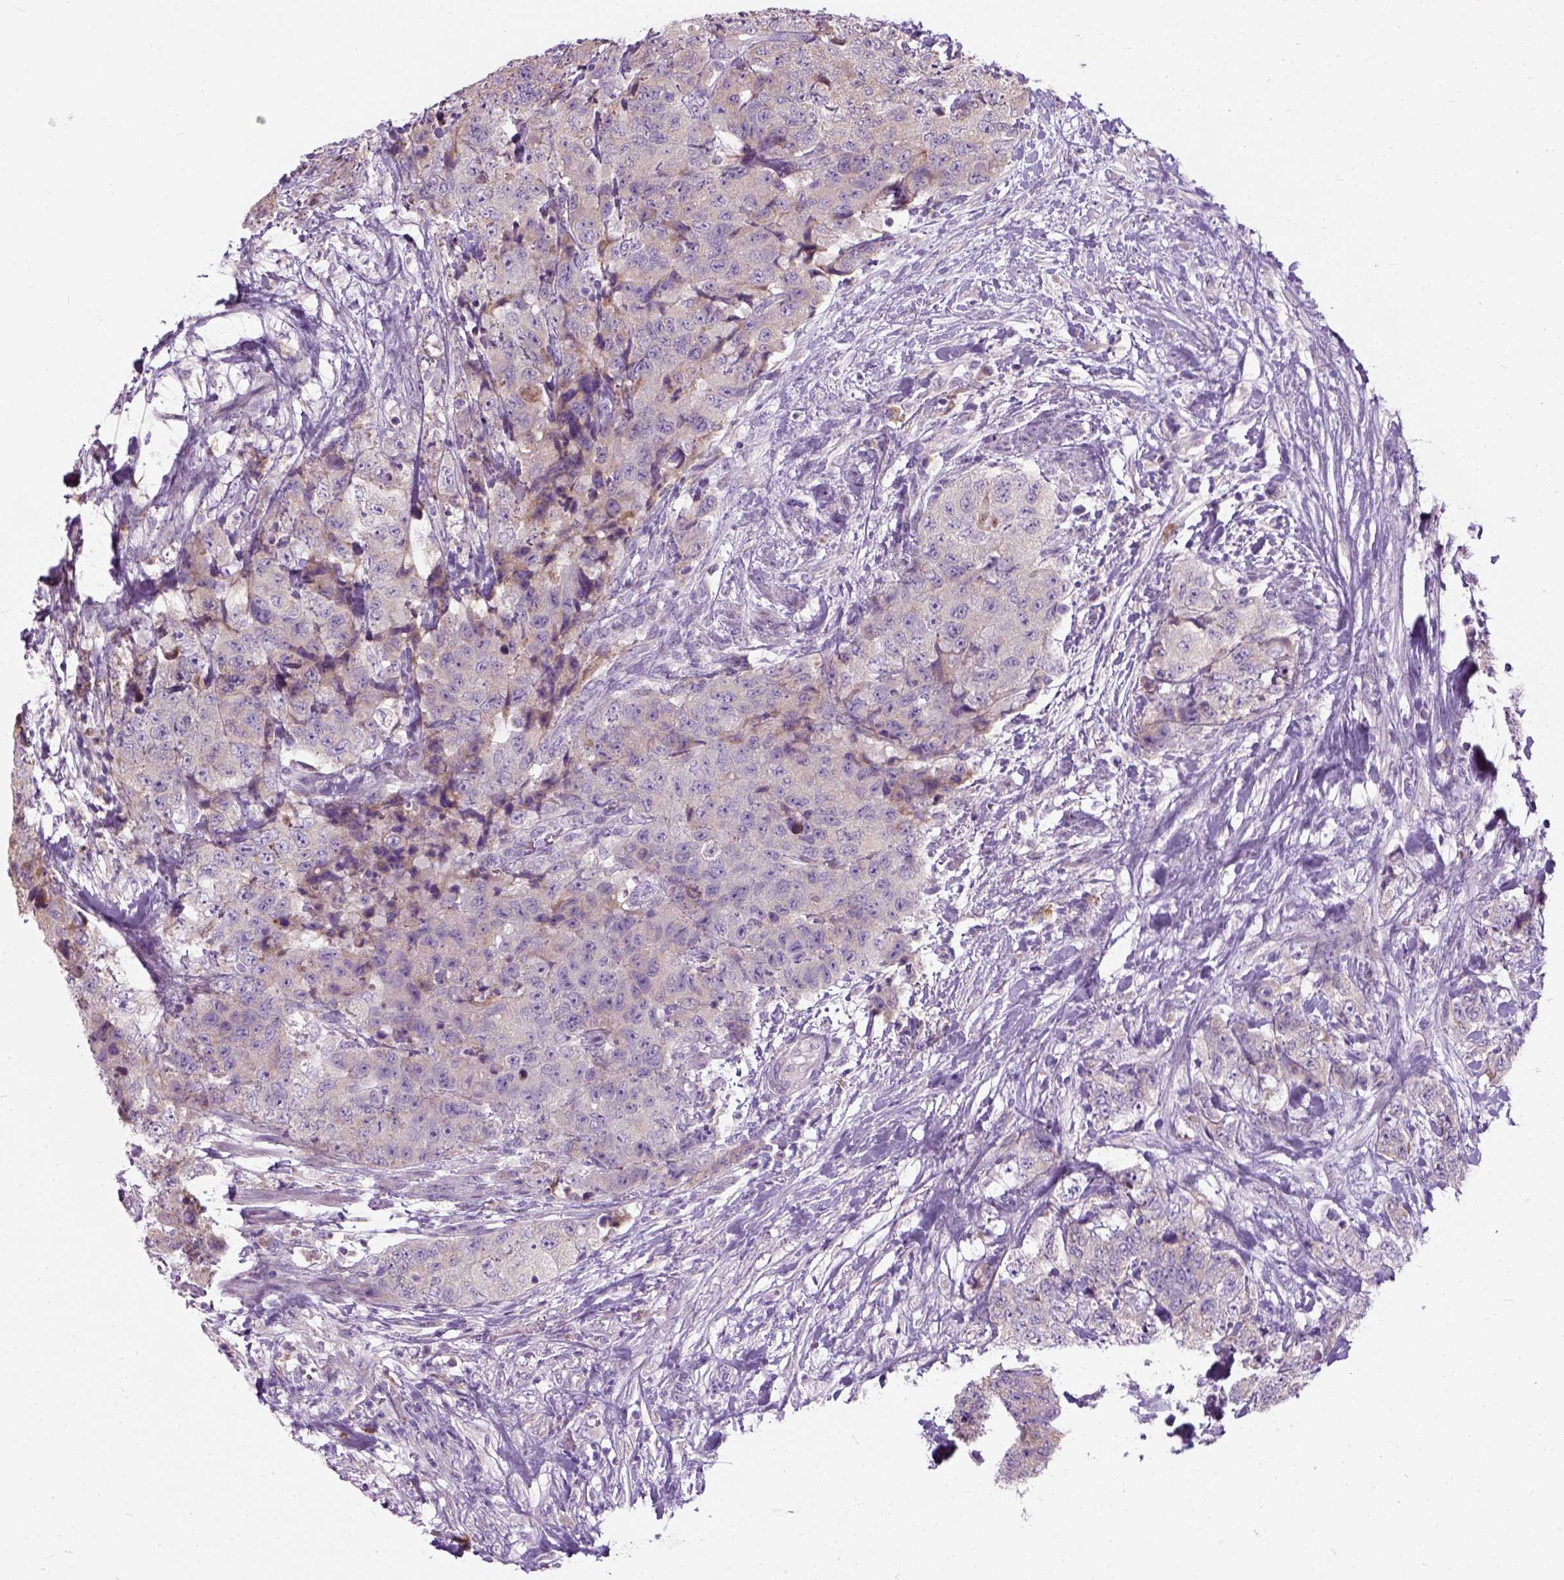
{"staining": {"intensity": "negative", "quantity": "none", "location": "none"}, "tissue": "urothelial cancer", "cell_type": "Tumor cells", "image_type": "cancer", "snomed": [{"axis": "morphology", "description": "Urothelial carcinoma, High grade"}, {"axis": "topography", "description": "Urinary bladder"}], "caption": "This photomicrograph is of urothelial cancer stained with immunohistochemistry to label a protein in brown with the nuclei are counter-stained blue. There is no positivity in tumor cells.", "gene": "TRIM72", "patient": {"sex": "female", "age": 78}}